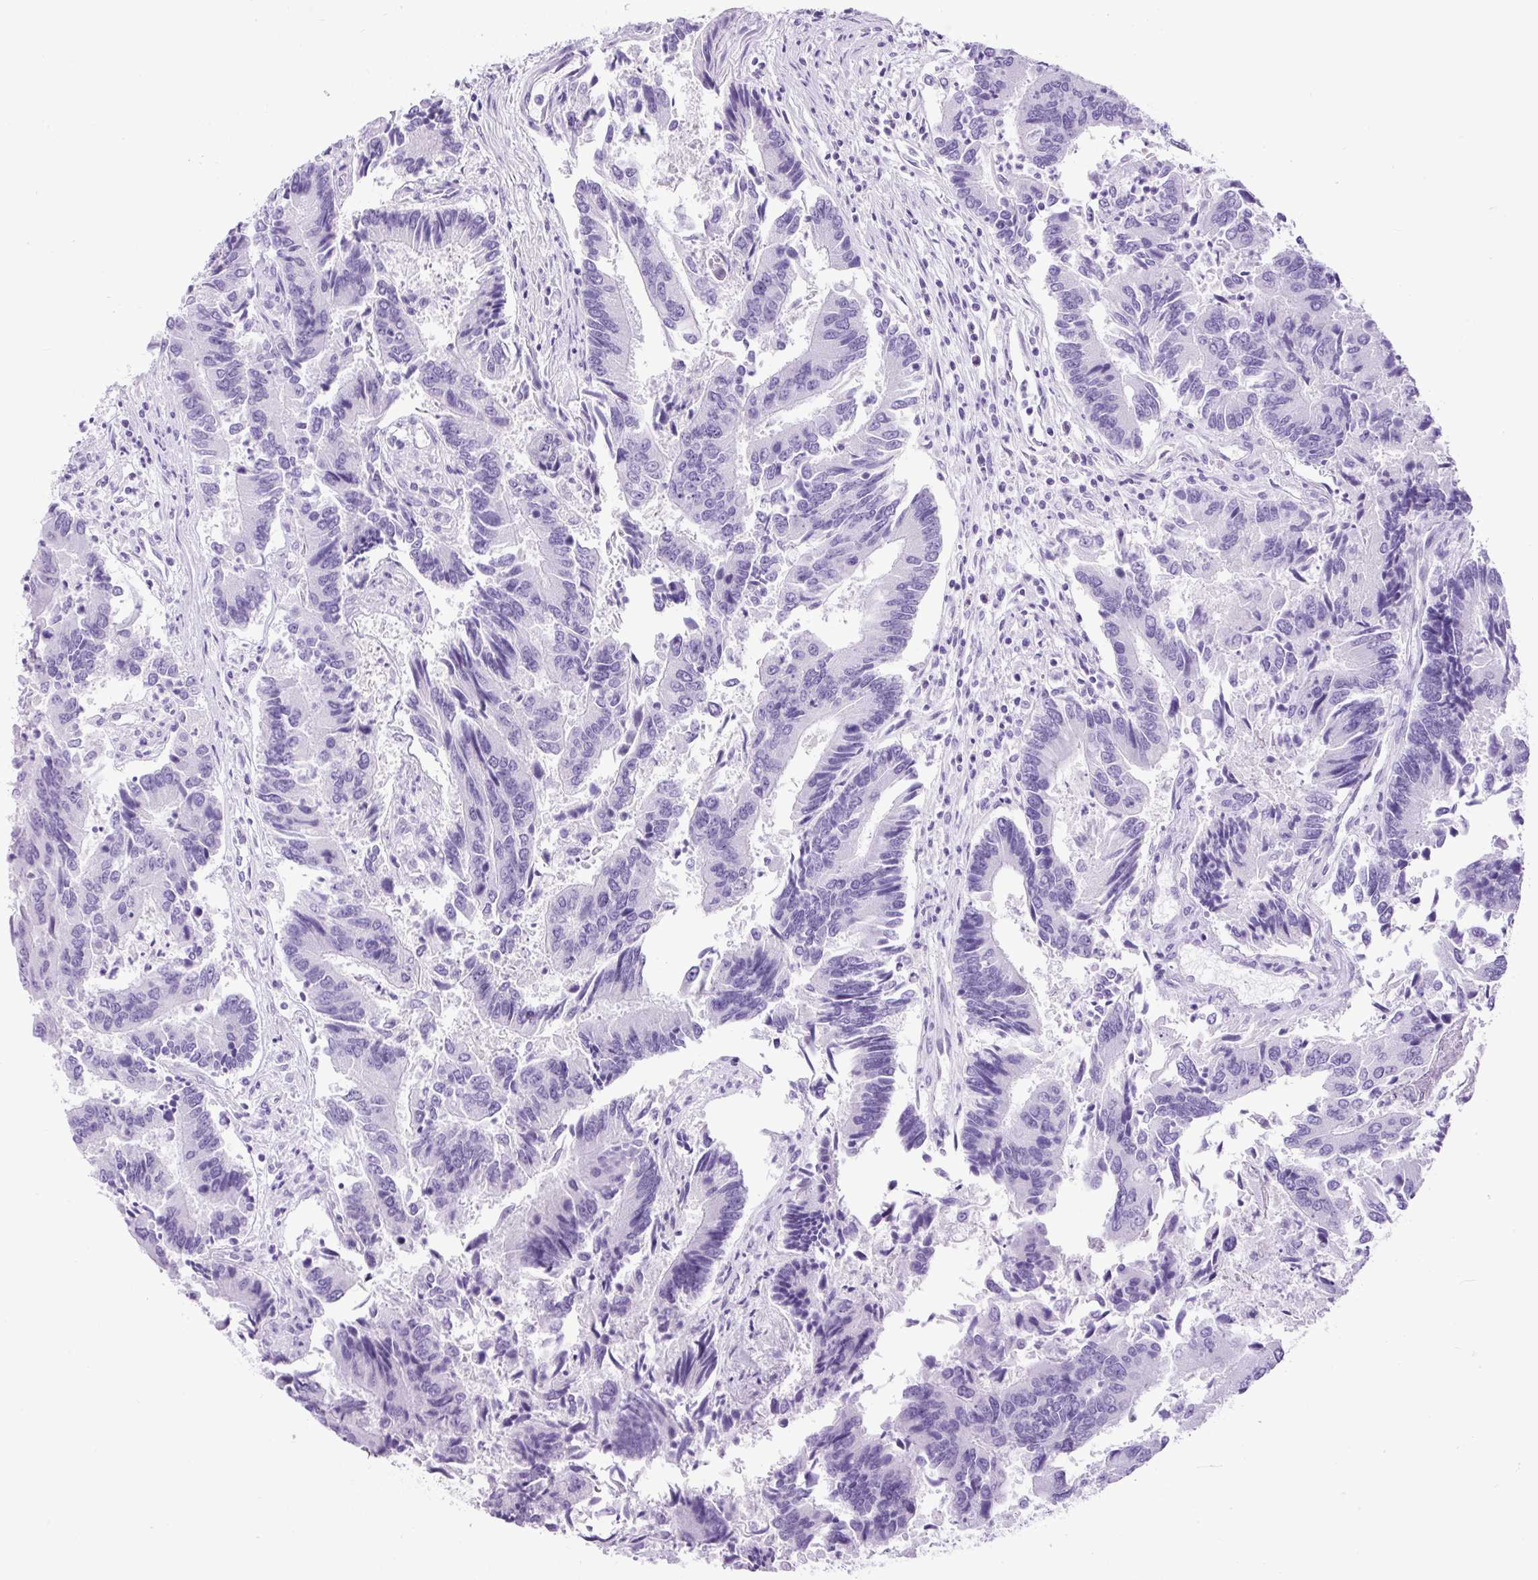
{"staining": {"intensity": "negative", "quantity": "none", "location": "none"}, "tissue": "colorectal cancer", "cell_type": "Tumor cells", "image_type": "cancer", "snomed": [{"axis": "morphology", "description": "Adenocarcinoma, NOS"}, {"axis": "topography", "description": "Colon"}], "caption": "This is a histopathology image of IHC staining of adenocarcinoma (colorectal), which shows no positivity in tumor cells.", "gene": "UPP1", "patient": {"sex": "female", "age": 67}}